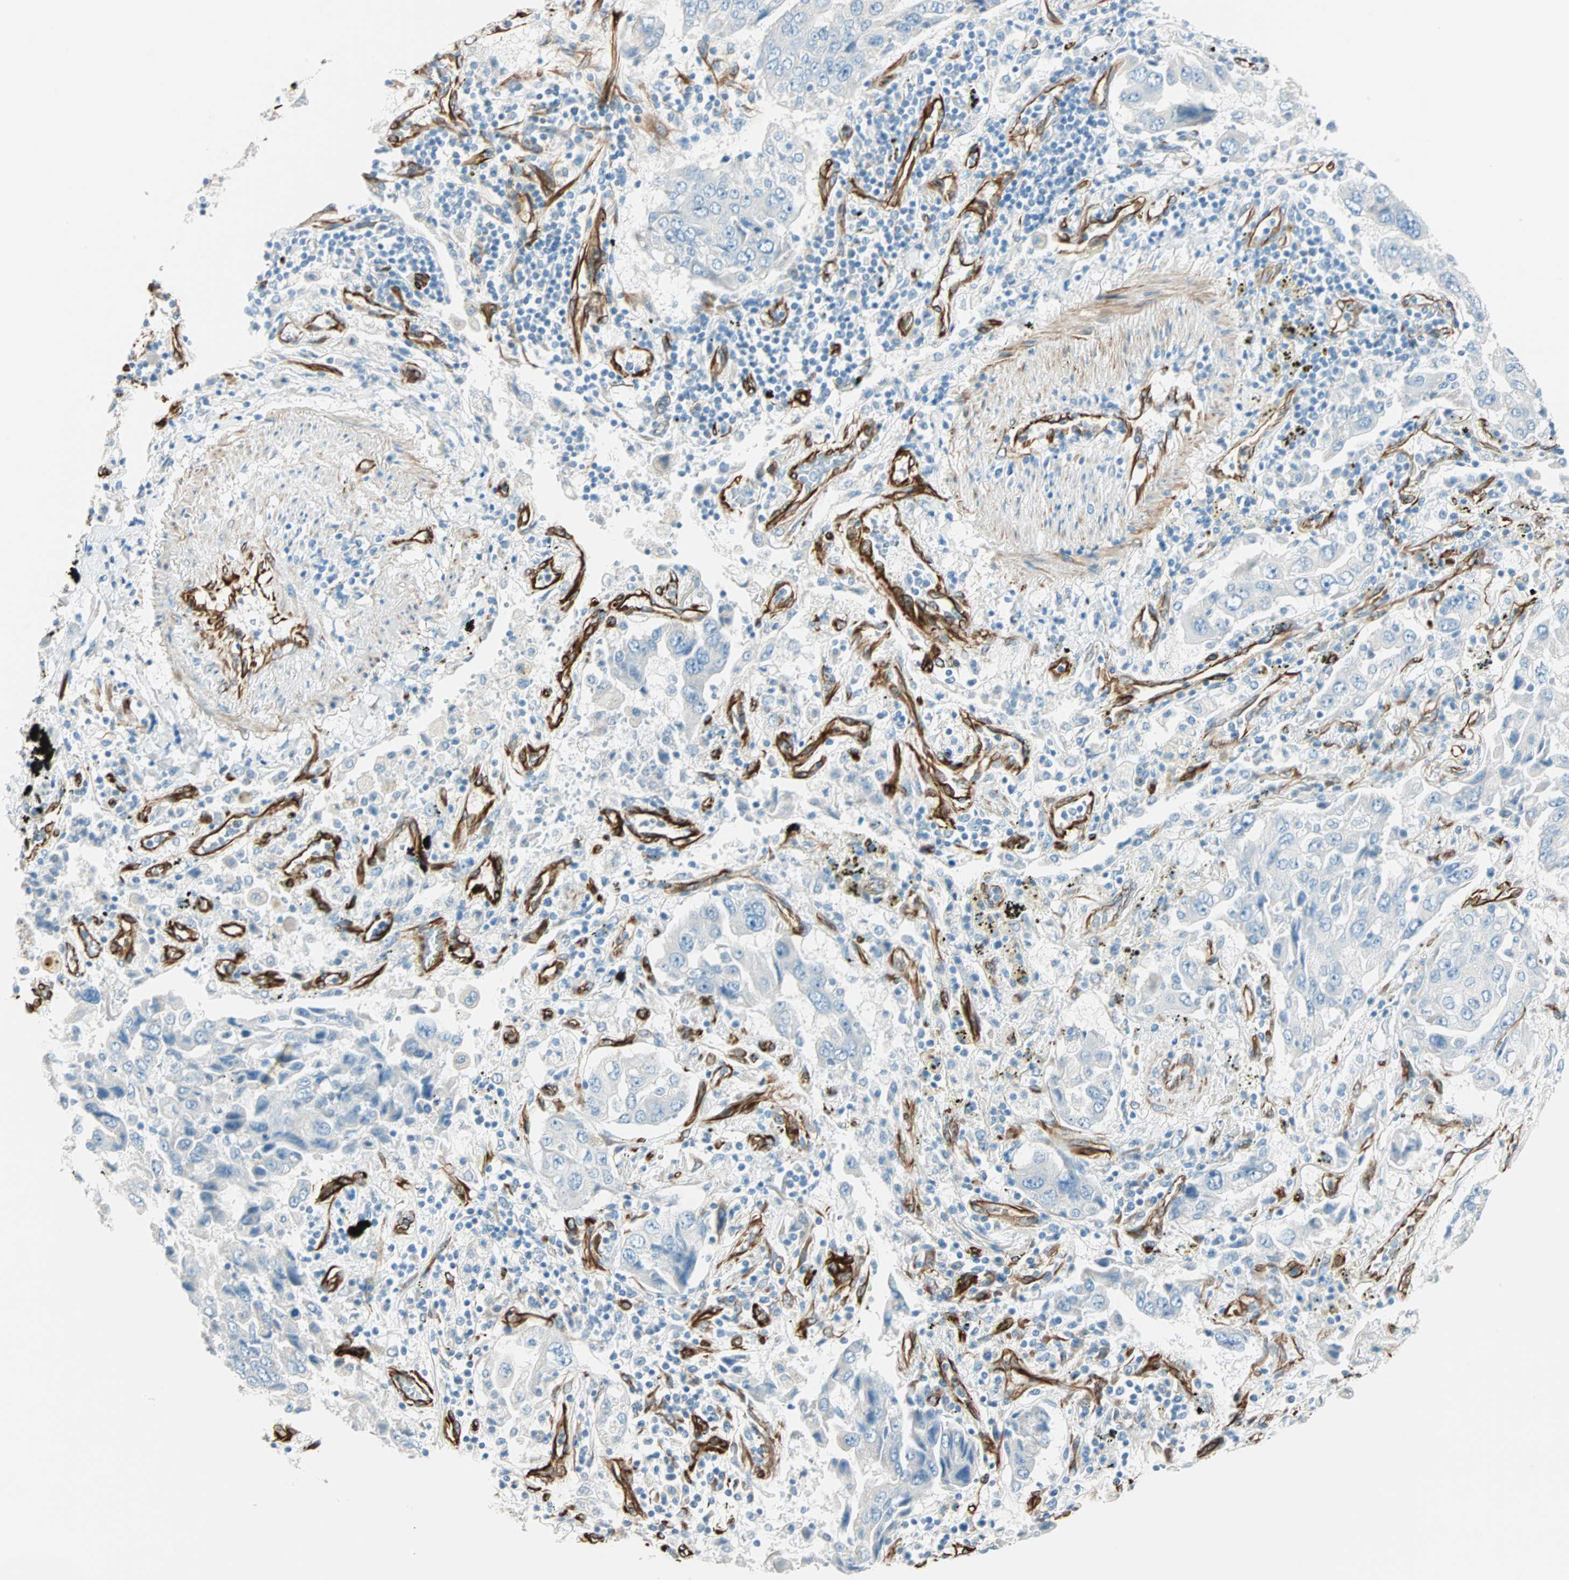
{"staining": {"intensity": "negative", "quantity": "none", "location": "none"}, "tissue": "lung cancer", "cell_type": "Tumor cells", "image_type": "cancer", "snomed": [{"axis": "morphology", "description": "Adenocarcinoma, NOS"}, {"axis": "topography", "description": "Lung"}], "caption": "This is a image of immunohistochemistry staining of adenocarcinoma (lung), which shows no positivity in tumor cells. (DAB (3,3'-diaminobenzidine) immunohistochemistry with hematoxylin counter stain).", "gene": "NES", "patient": {"sex": "female", "age": 65}}